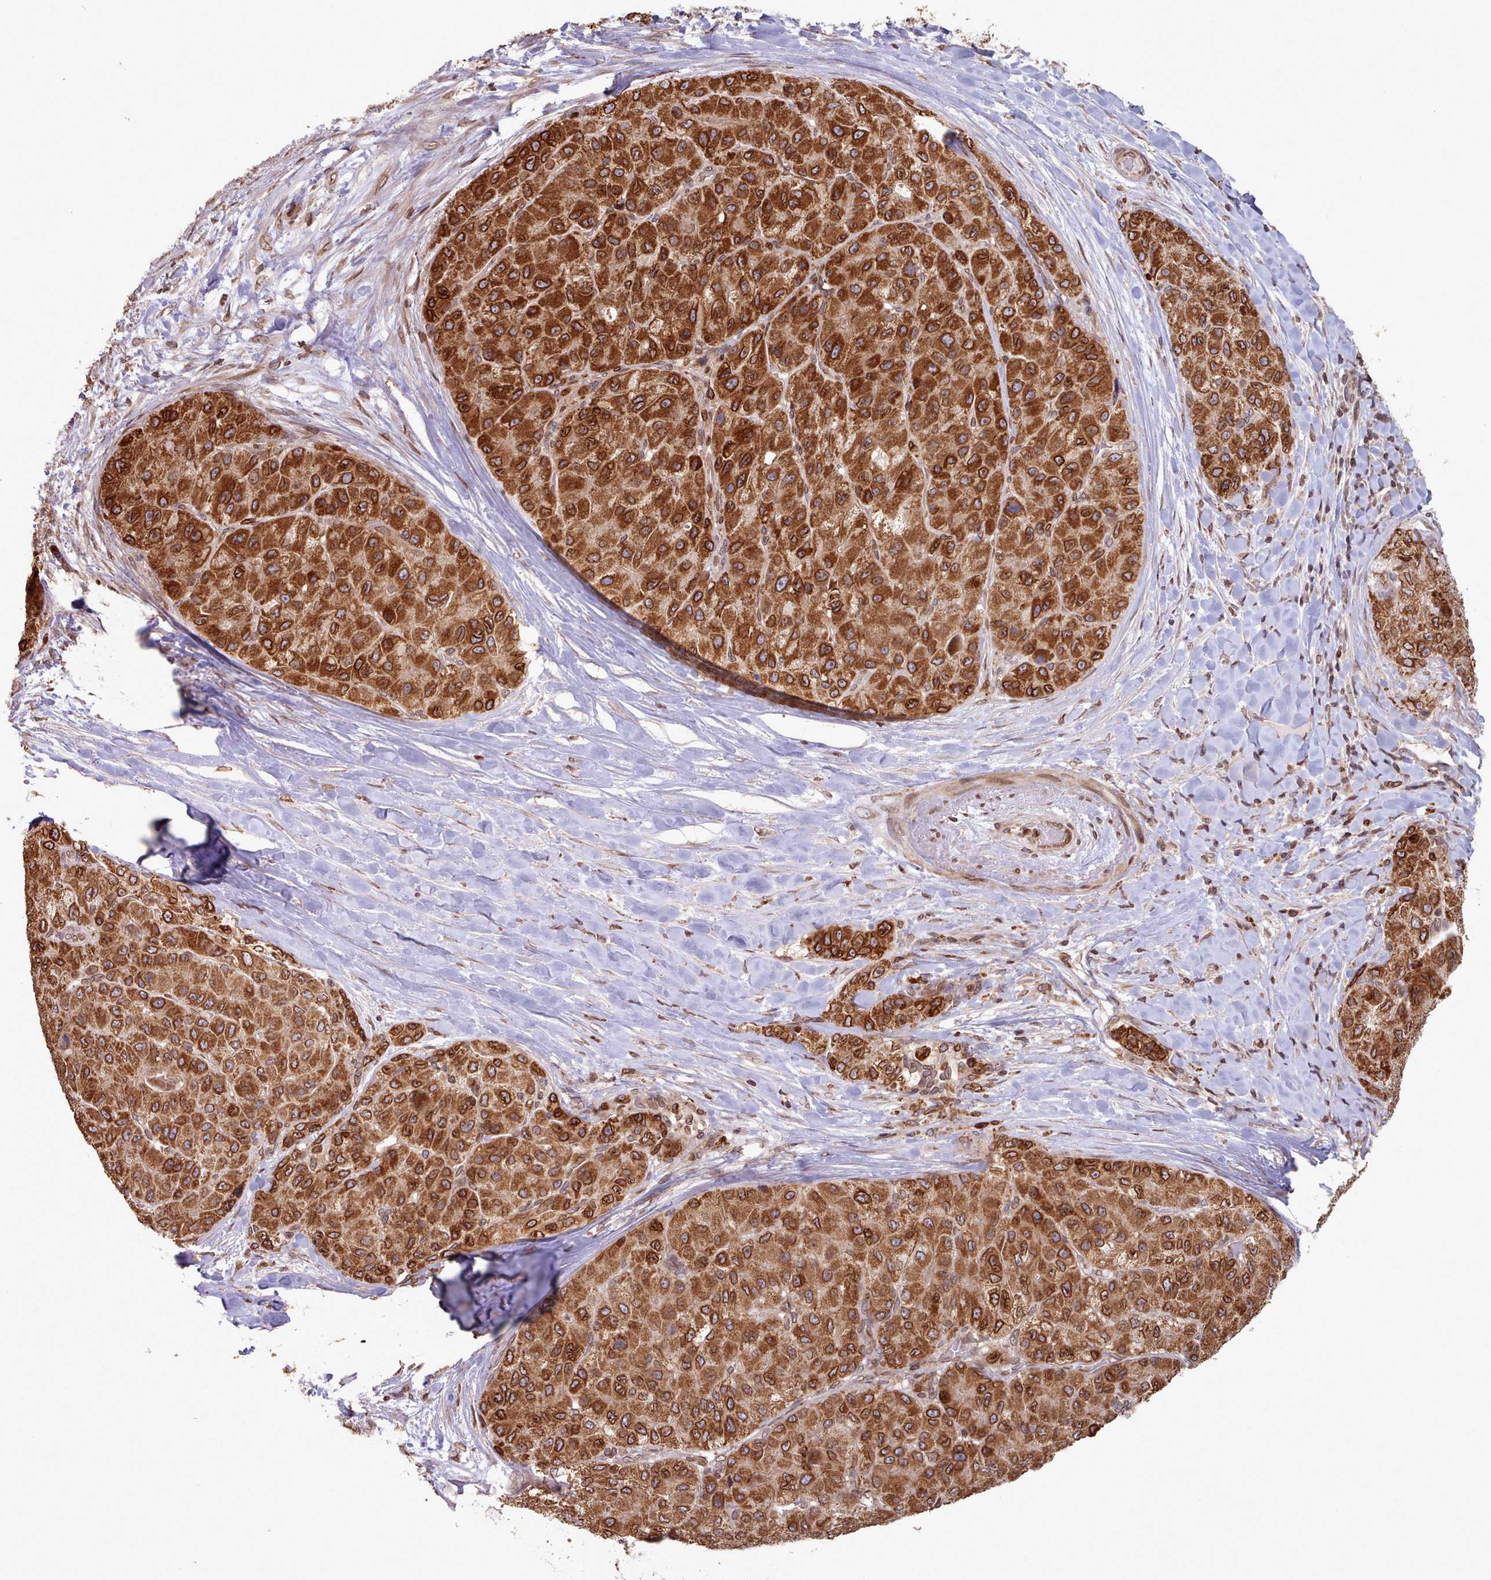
{"staining": {"intensity": "strong", "quantity": ">75%", "location": "cytoplasmic/membranous,nuclear"}, "tissue": "liver cancer", "cell_type": "Tumor cells", "image_type": "cancer", "snomed": [{"axis": "morphology", "description": "Carcinoma, Hepatocellular, NOS"}, {"axis": "topography", "description": "Liver"}], "caption": "Immunohistochemical staining of liver cancer demonstrates high levels of strong cytoplasmic/membranous and nuclear protein staining in approximately >75% of tumor cells. (DAB IHC with brightfield microscopy, high magnification).", "gene": "TOR1AIP1", "patient": {"sex": "male", "age": 80}}